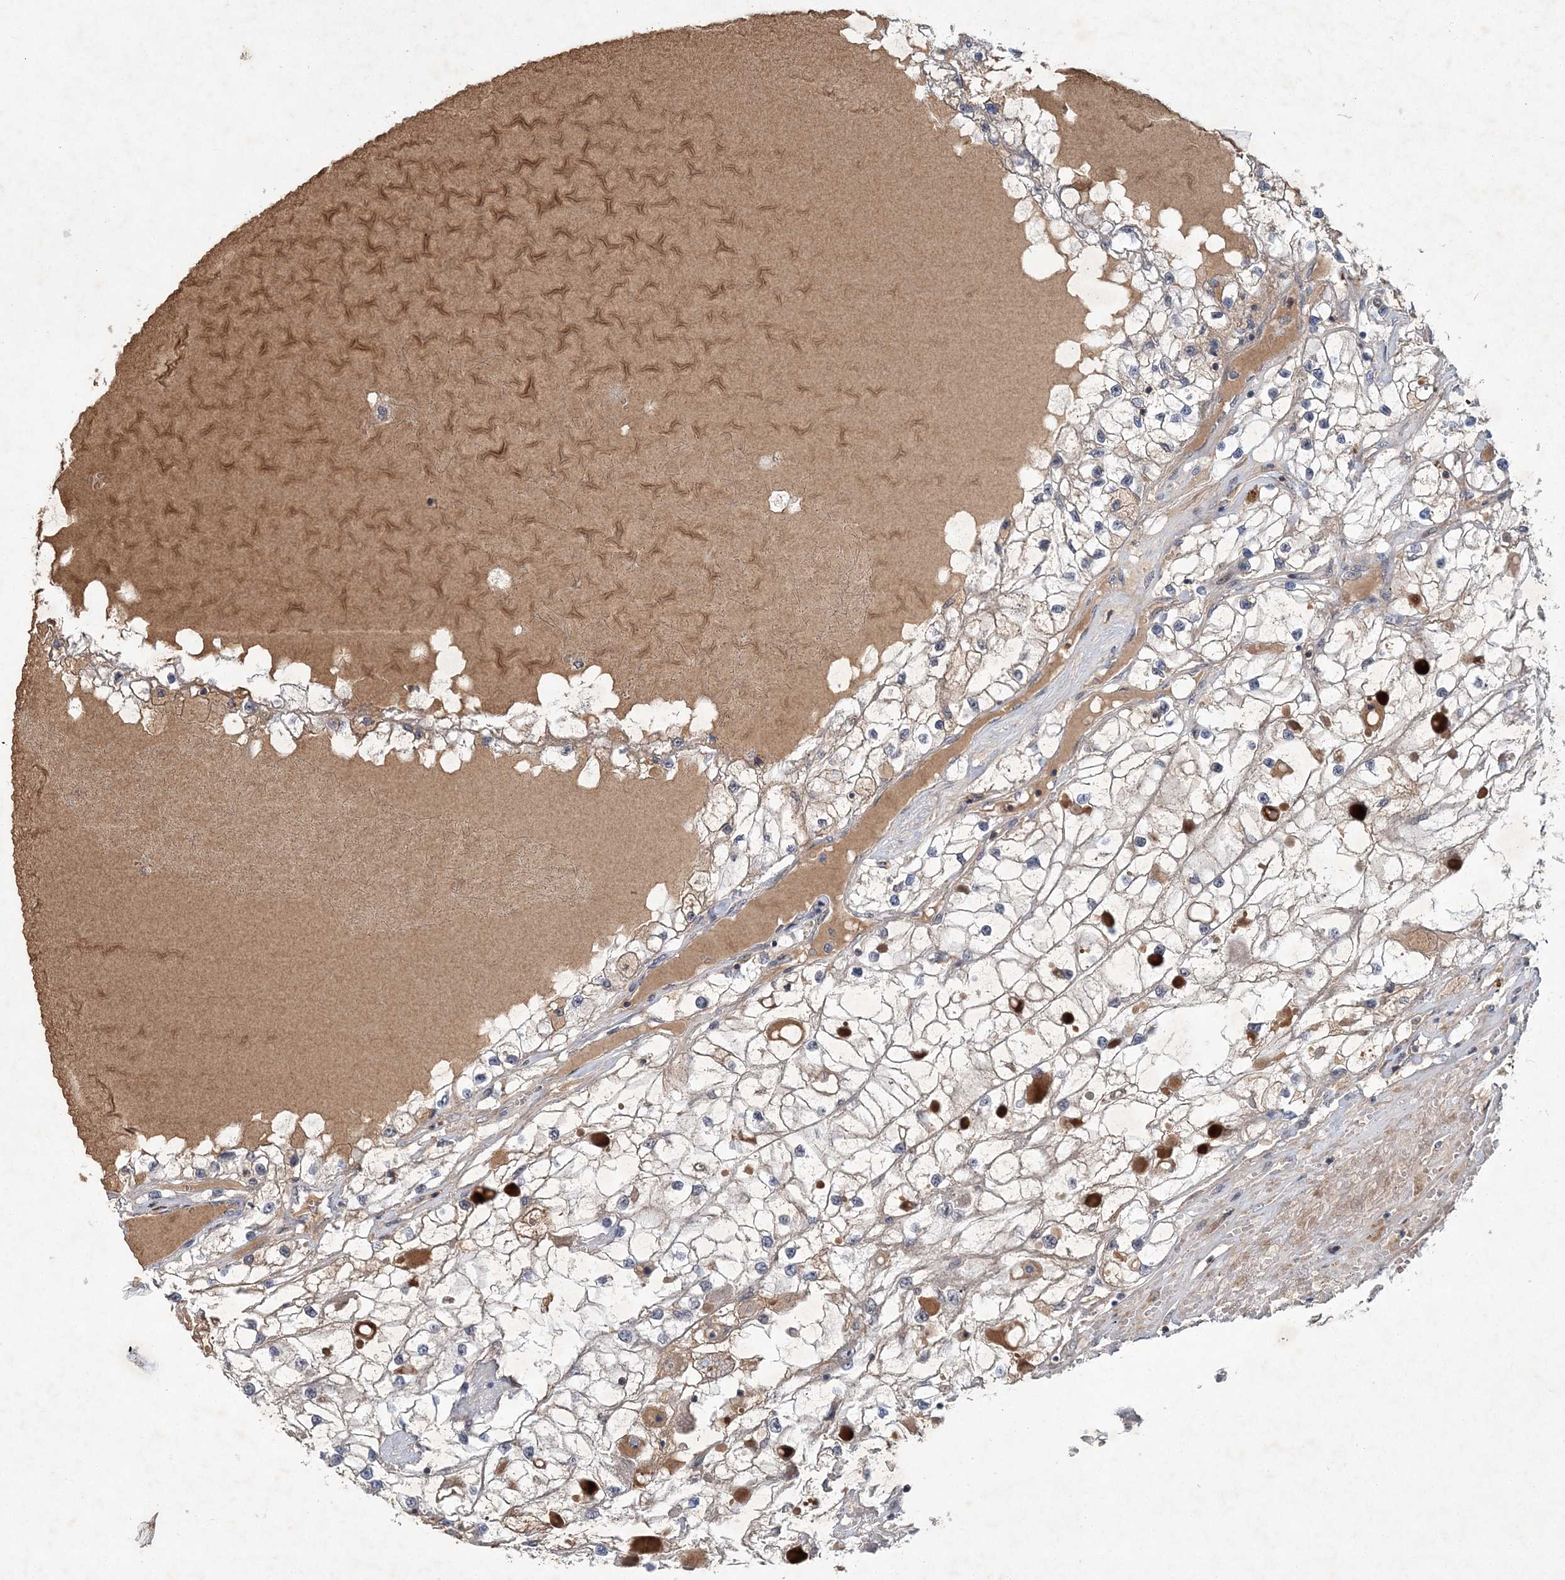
{"staining": {"intensity": "weak", "quantity": "25%-75%", "location": "cytoplasmic/membranous"}, "tissue": "renal cancer", "cell_type": "Tumor cells", "image_type": "cancer", "snomed": [{"axis": "morphology", "description": "Adenocarcinoma, NOS"}, {"axis": "topography", "description": "Kidney"}], "caption": "The image reveals immunohistochemical staining of renal cancer. There is weak cytoplasmic/membranous staining is present in about 25%-75% of tumor cells.", "gene": "RNF25", "patient": {"sex": "male", "age": 68}}